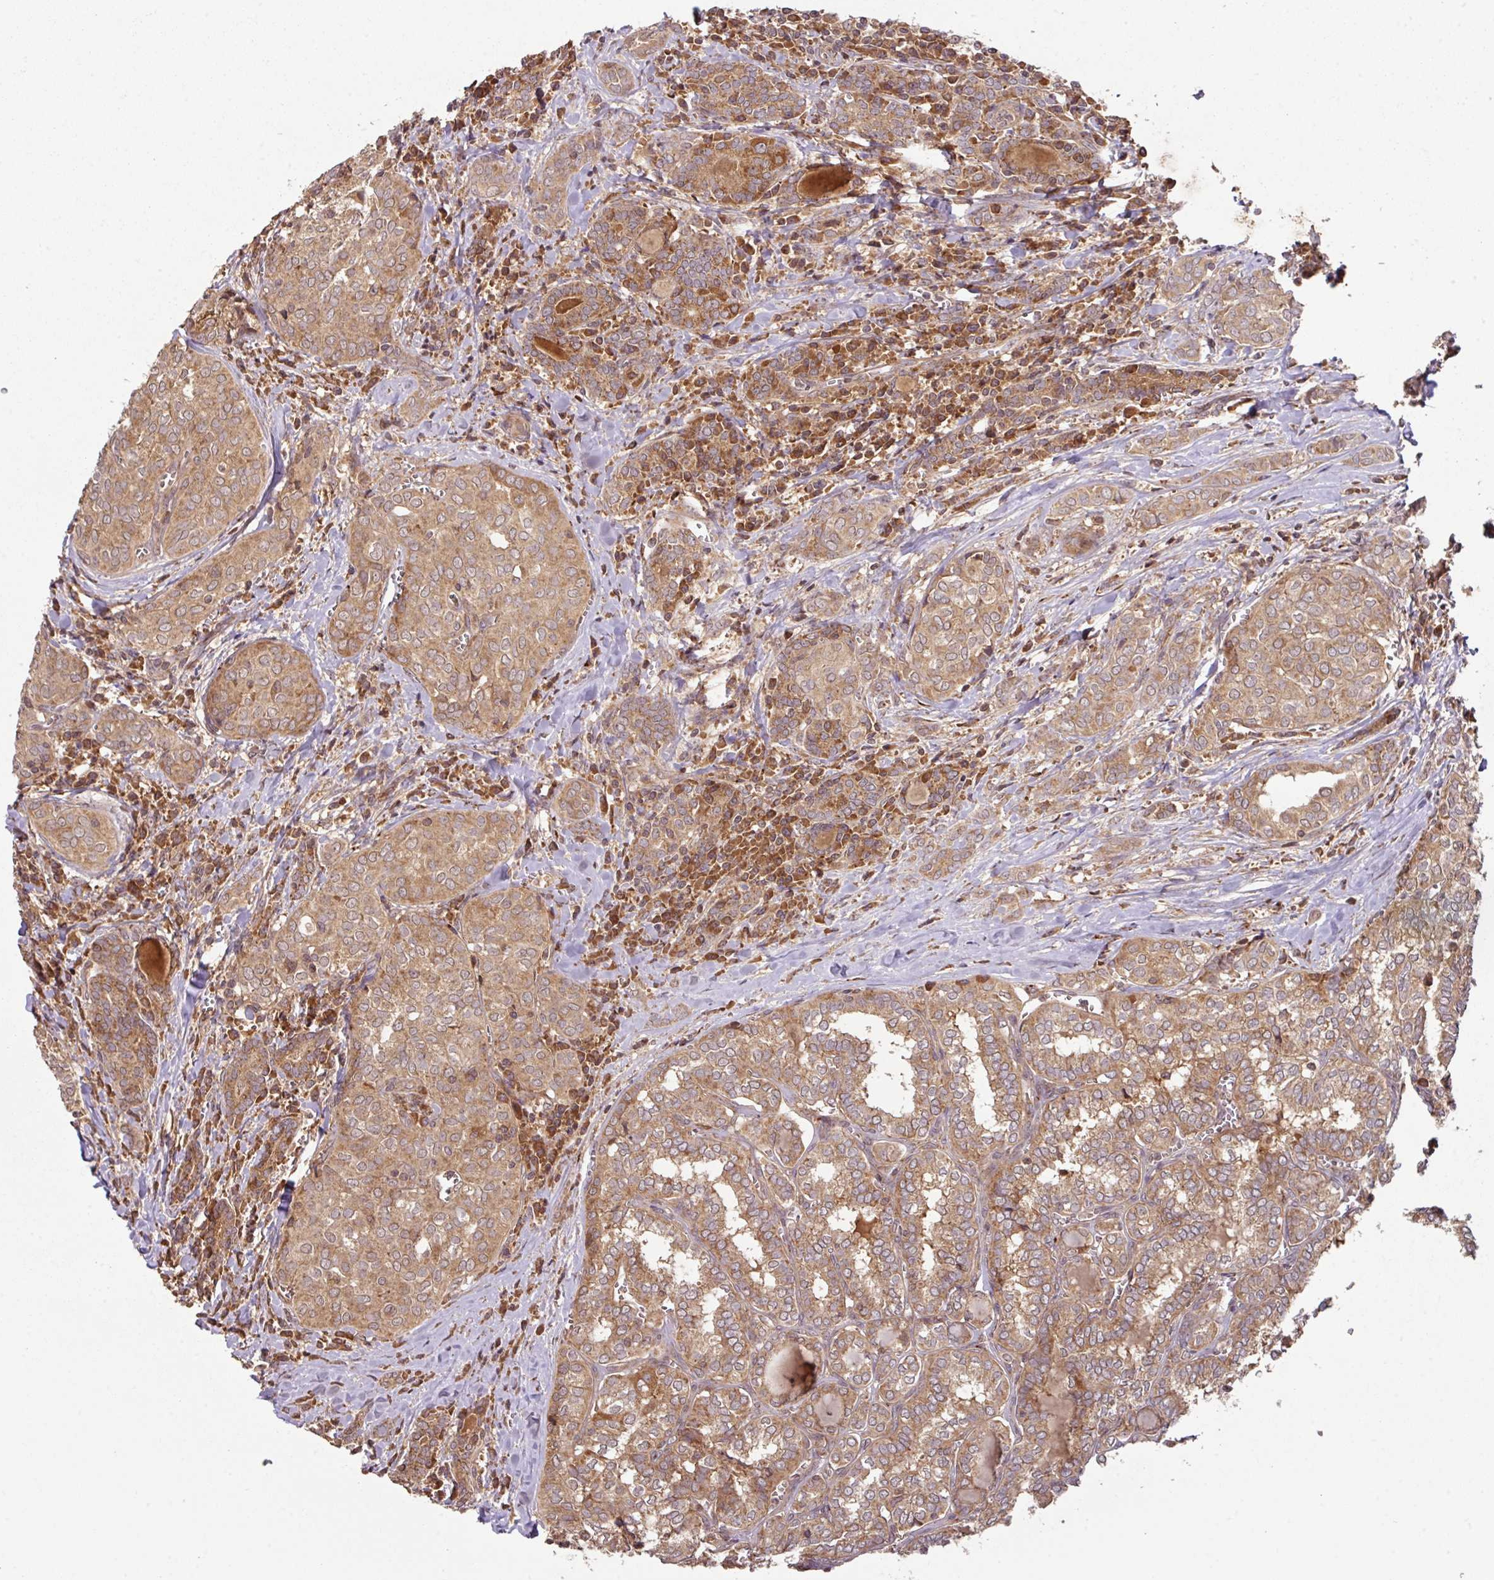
{"staining": {"intensity": "moderate", "quantity": ">75%", "location": "cytoplasmic/membranous"}, "tissue": "thyroid cancer", "cell_type": "Tumor cells", "image_type": "cancer", "snomed": [{"axis": "morphology", "description": "Papillary adenocarcinoma, NOS"}, {"axis": "topography", "description": "Thyroid gland"}], "caption": "Protein staining of papillary adenocarcinoma (thyroid) tissue exhibits moderate cytoplasmic/membranous expression in about >75% of tumor cells.", "gene": "MRRF", "patient": {"sex": "female", "age": 30}}